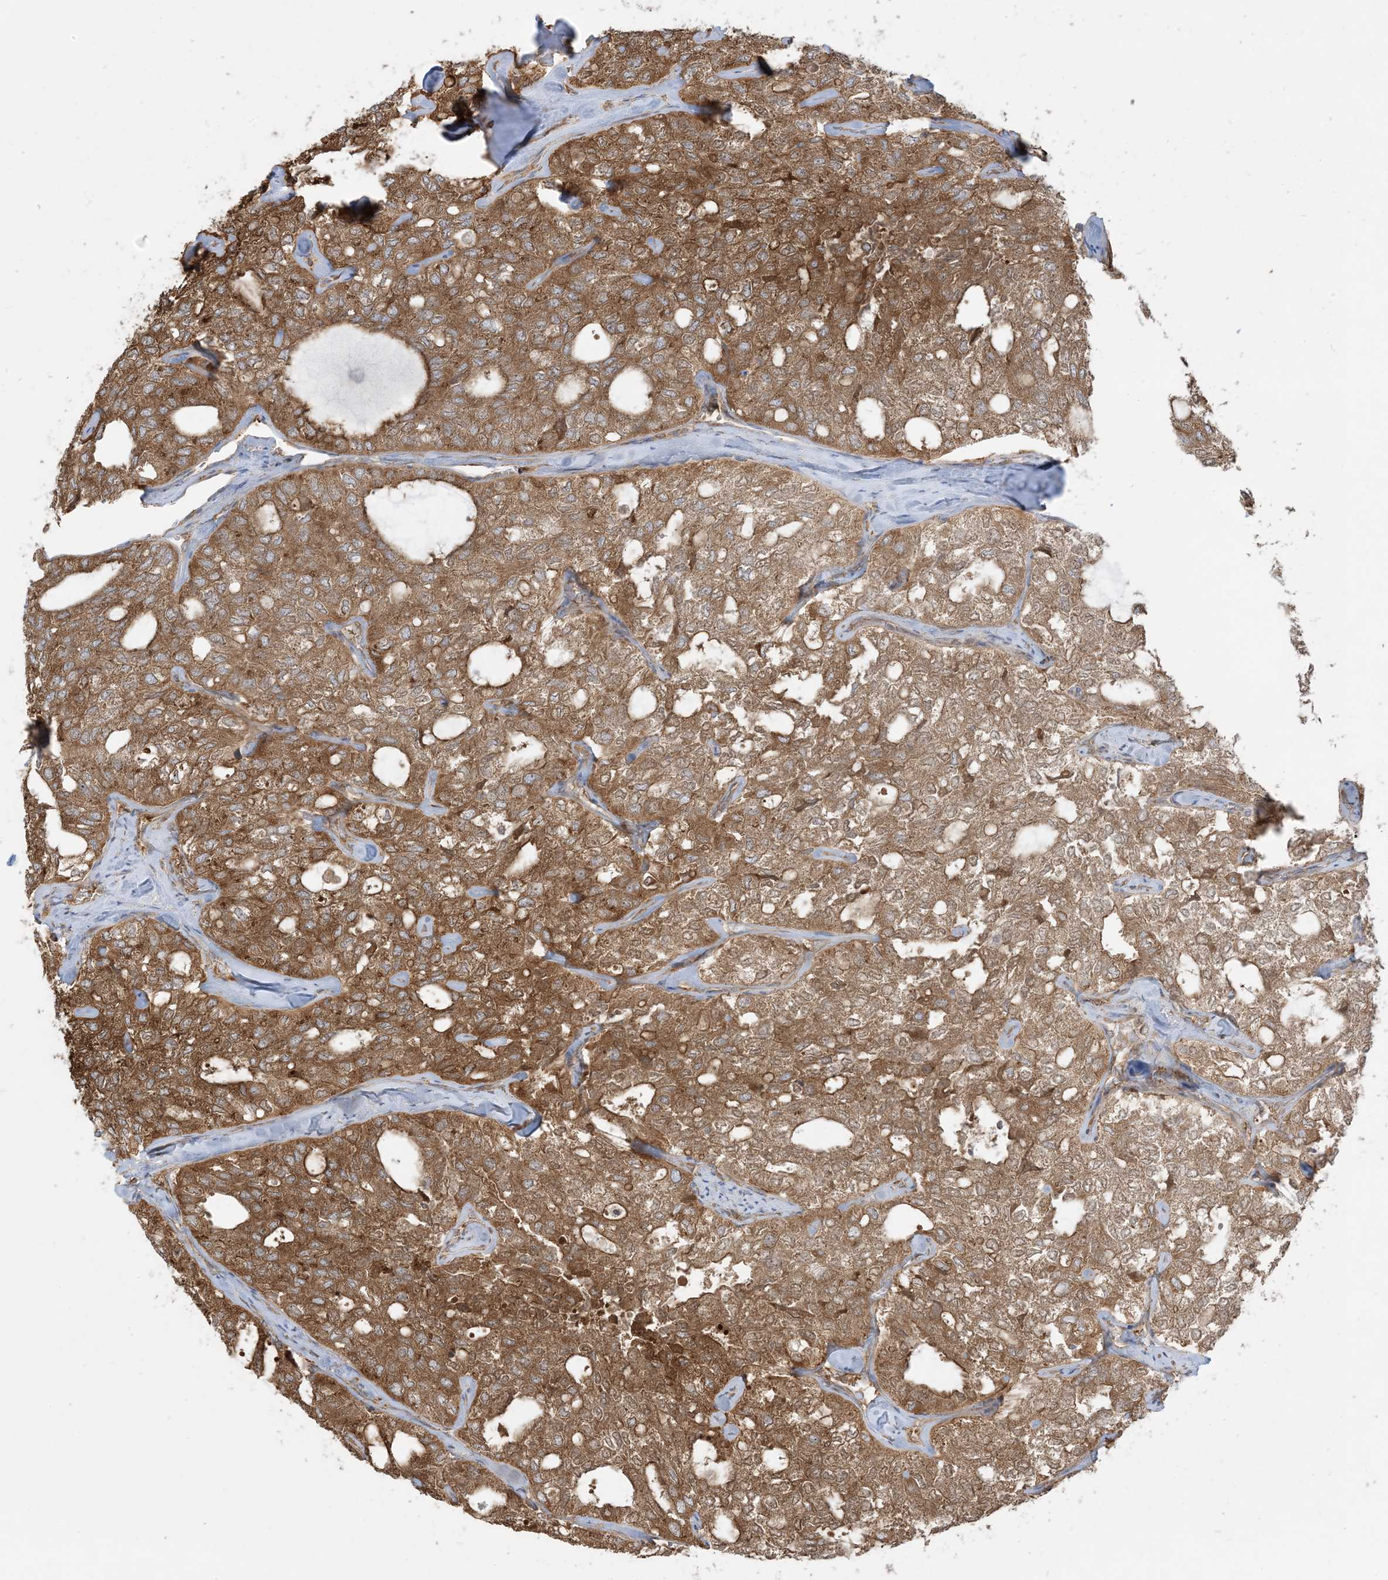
{"staining": {"intensity": "strong", "quantity": ">75%", "location": "cytoplasmic/membranous"}, "tissue": "thyroid cancer", "cell_type": "Tumor cells", "image_type": "cancer", "snomed": [{"axis": "morphology", "description": "Follicular adenoma carcinoma, NOS"}, {"axis": "topography", "description": "Thyroid gland"}], "caption": "DAB (3,3'-diaminobenzidine) immunohistochemical staining of human thyroid cancer exhibits strong cytoplasmic/membranous protein positivity in approximately >75% of tumor cells. The staining was performed using DAB, with brown indicating positive protein expression. Nuclei are stained blue with hematoxylin.", "gene": "SRP72", "patient": {"sex": "male", "age": 75}}